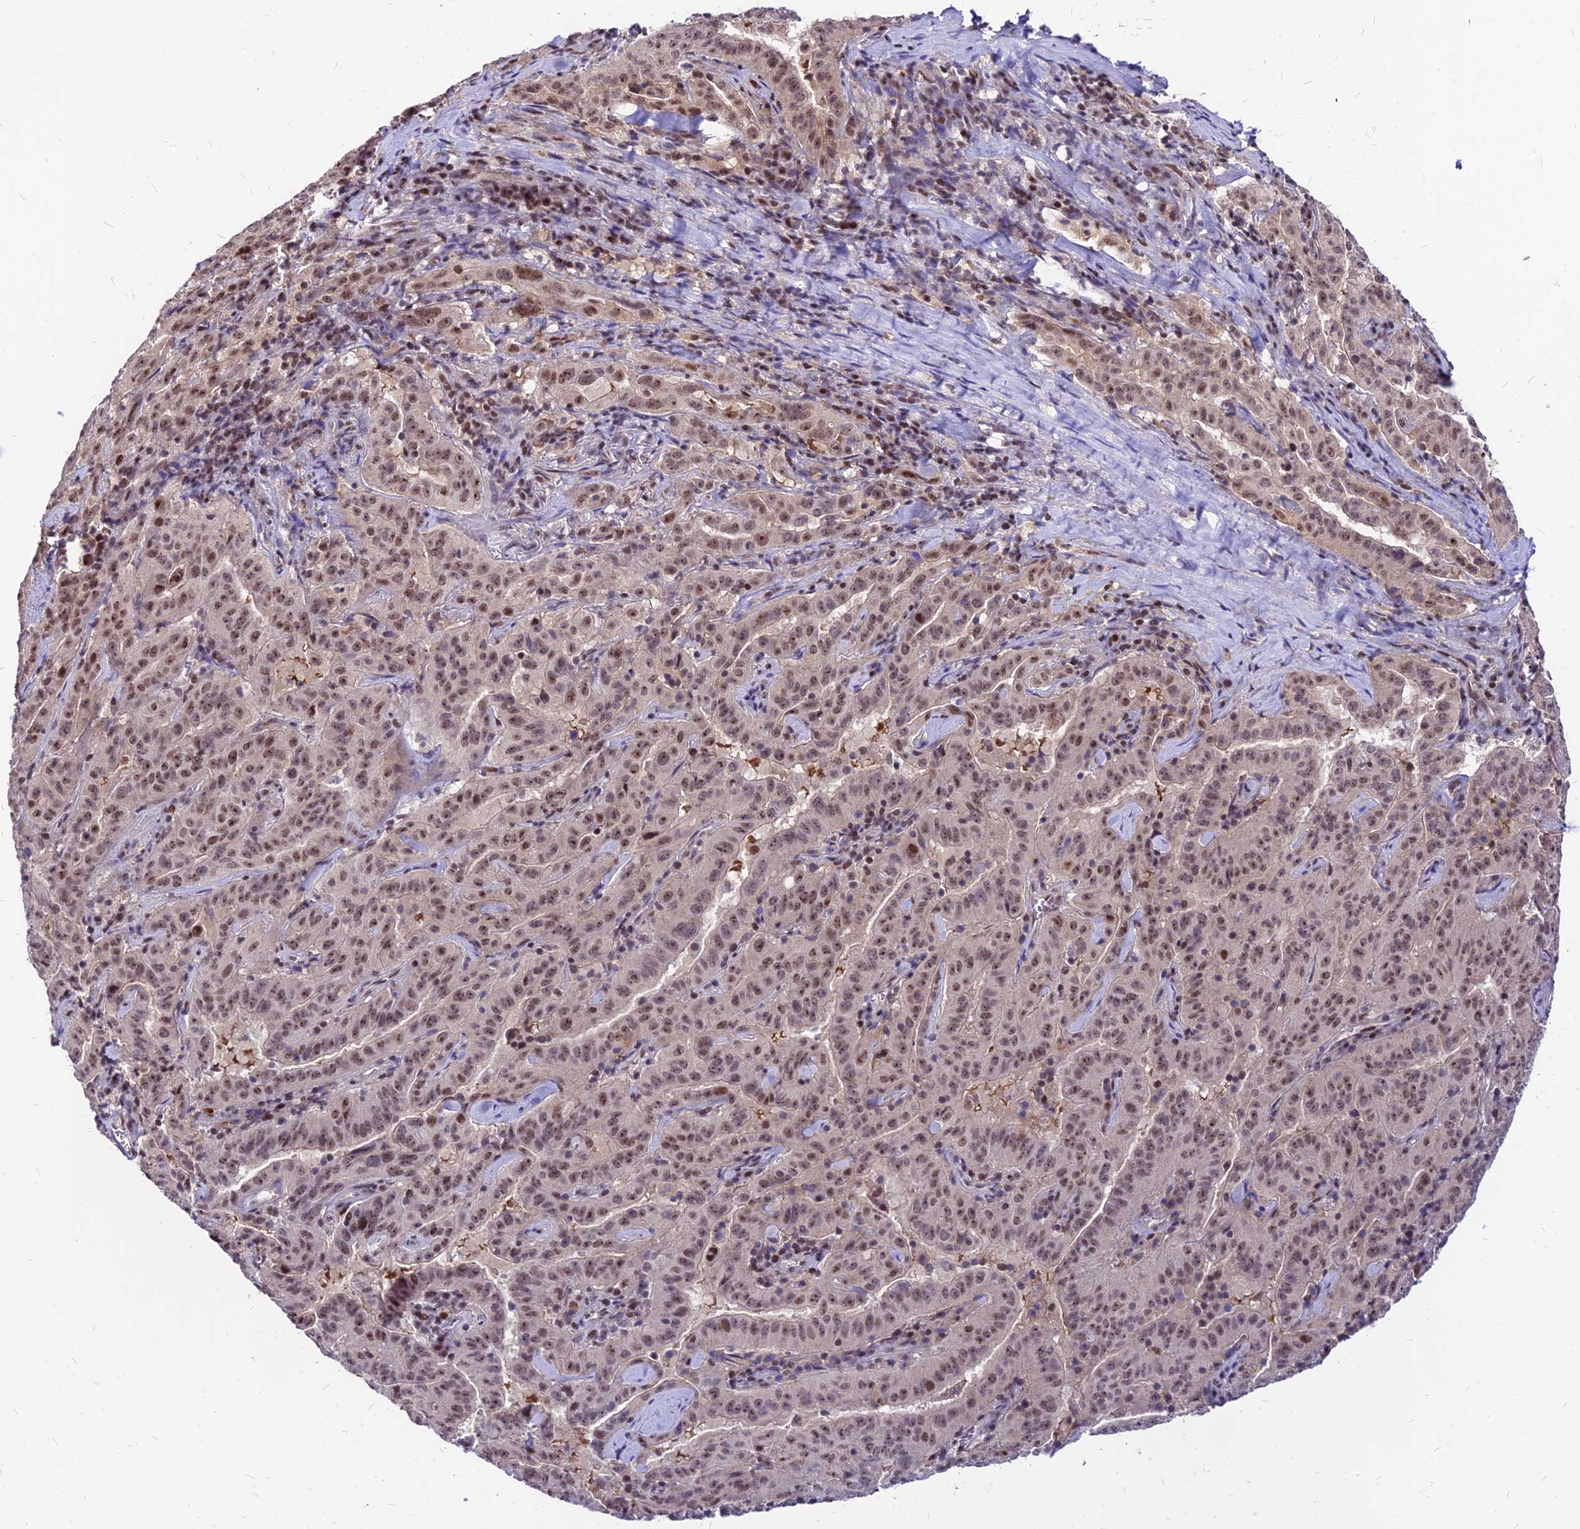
{"staining": {"intensity": "moderate", "quantity": "25%-75%", "location": "nuclear"}, "tissue": "pancreatic cancer", "cell_type": "Tumor cells", "image_type": "cancer", "snomed": [{"axis": "morphology", "description": "Adenocarcinoma, NOS"}, {"axis": "topography", "description": "Pancreas"}], "caption": "Protein expression analysis of human pancreatic adenocarcinoma reveals moderate nuclear expression in about 25%-75% of tumor cells.", "gene": "DDX55", "patient": {"sex": "male", "age": 63}}